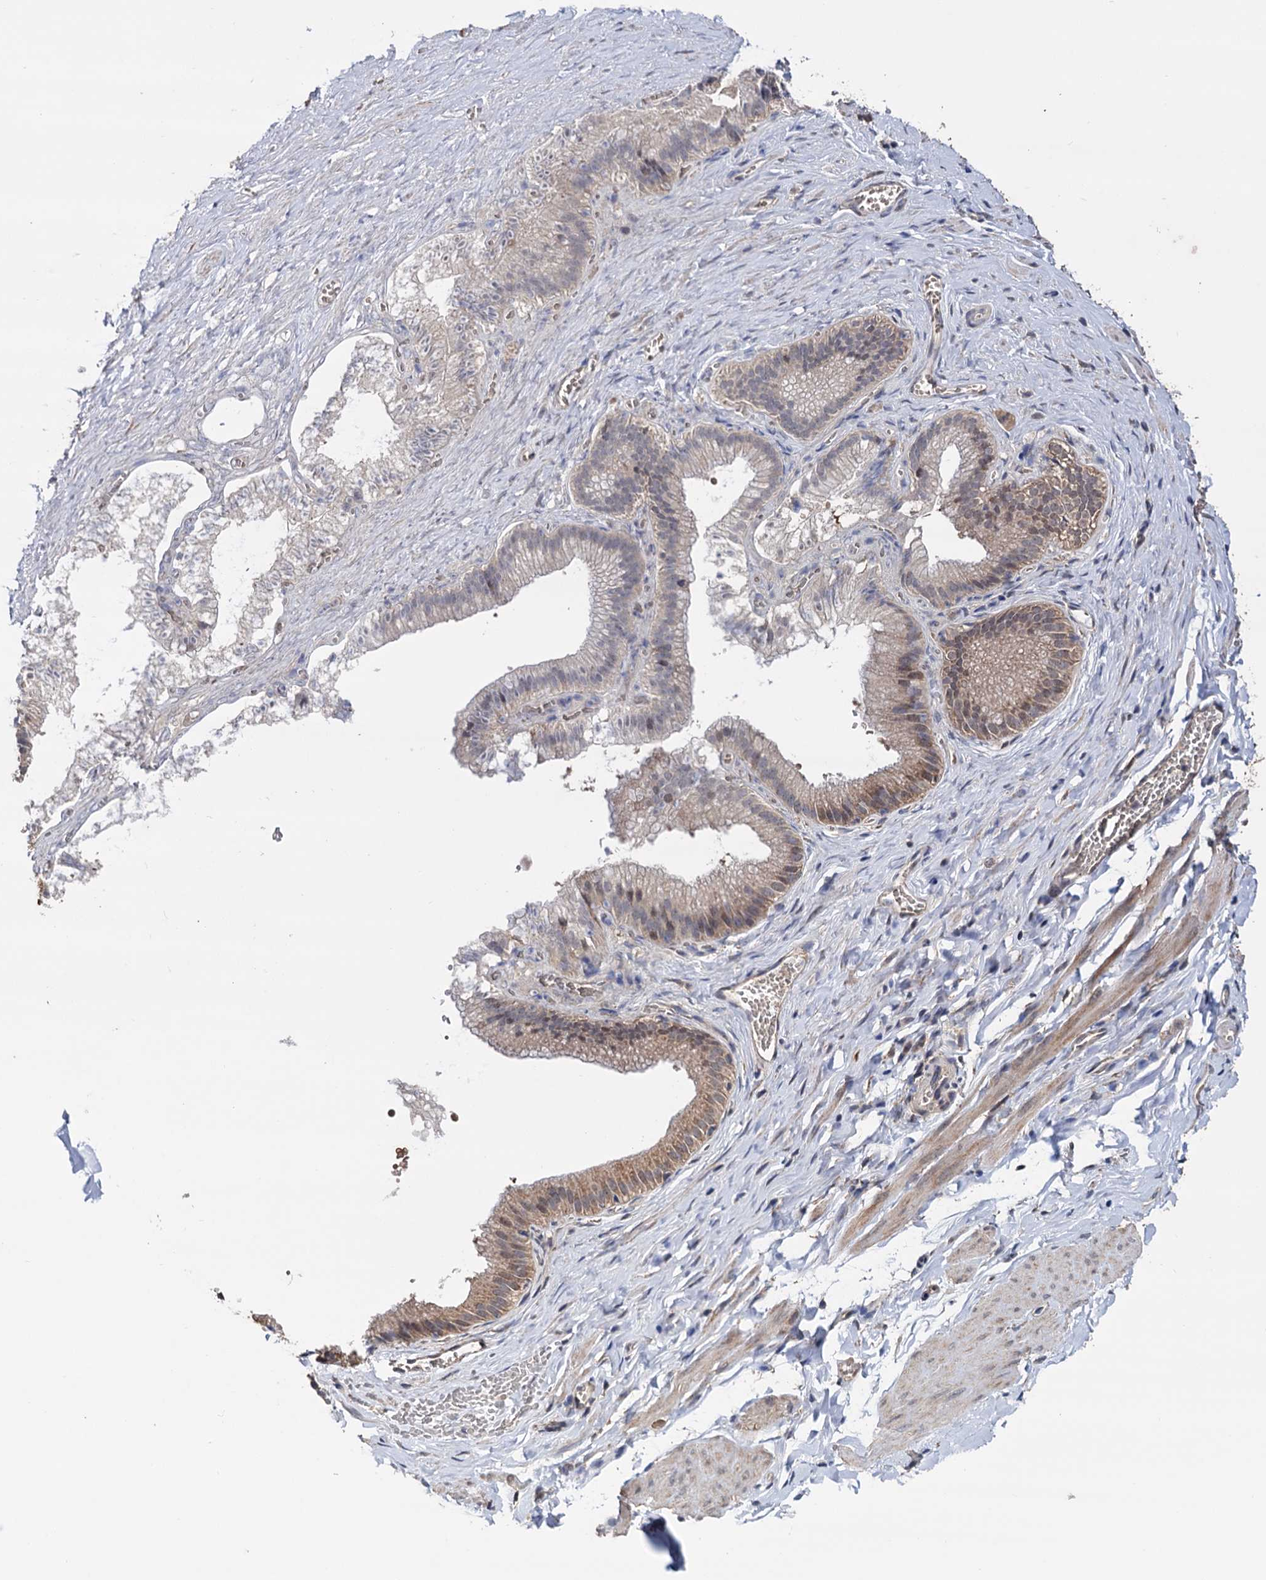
{"staining": {"intensity": "moderate", "quantity": ">75%", "location": "cytoplasmic/membranous"}, "tissue": "adipose tissue", "cell_type": "Adipocytes", "image_type": "normal", "snomed": [{"axis": "morphology", "description": "Normal tissue, NOS"}, {"axis": "topography", "description": "Gallbladder"}, {"axis": "topography", "description": "Peripheral nerve tissue"}], "caption": "DAB immunohistochemical staining of unremarkable human adipose tissue exhibits moderate cytoplasmic/membranous protein expression in approximately >75% of adipocytes. Immunohistochemistry (ihc) stains the protein in brown and the nuclei are stained blue.", "gene": "TBC1D12", "patient": {"sex": "male", "age": 38}}